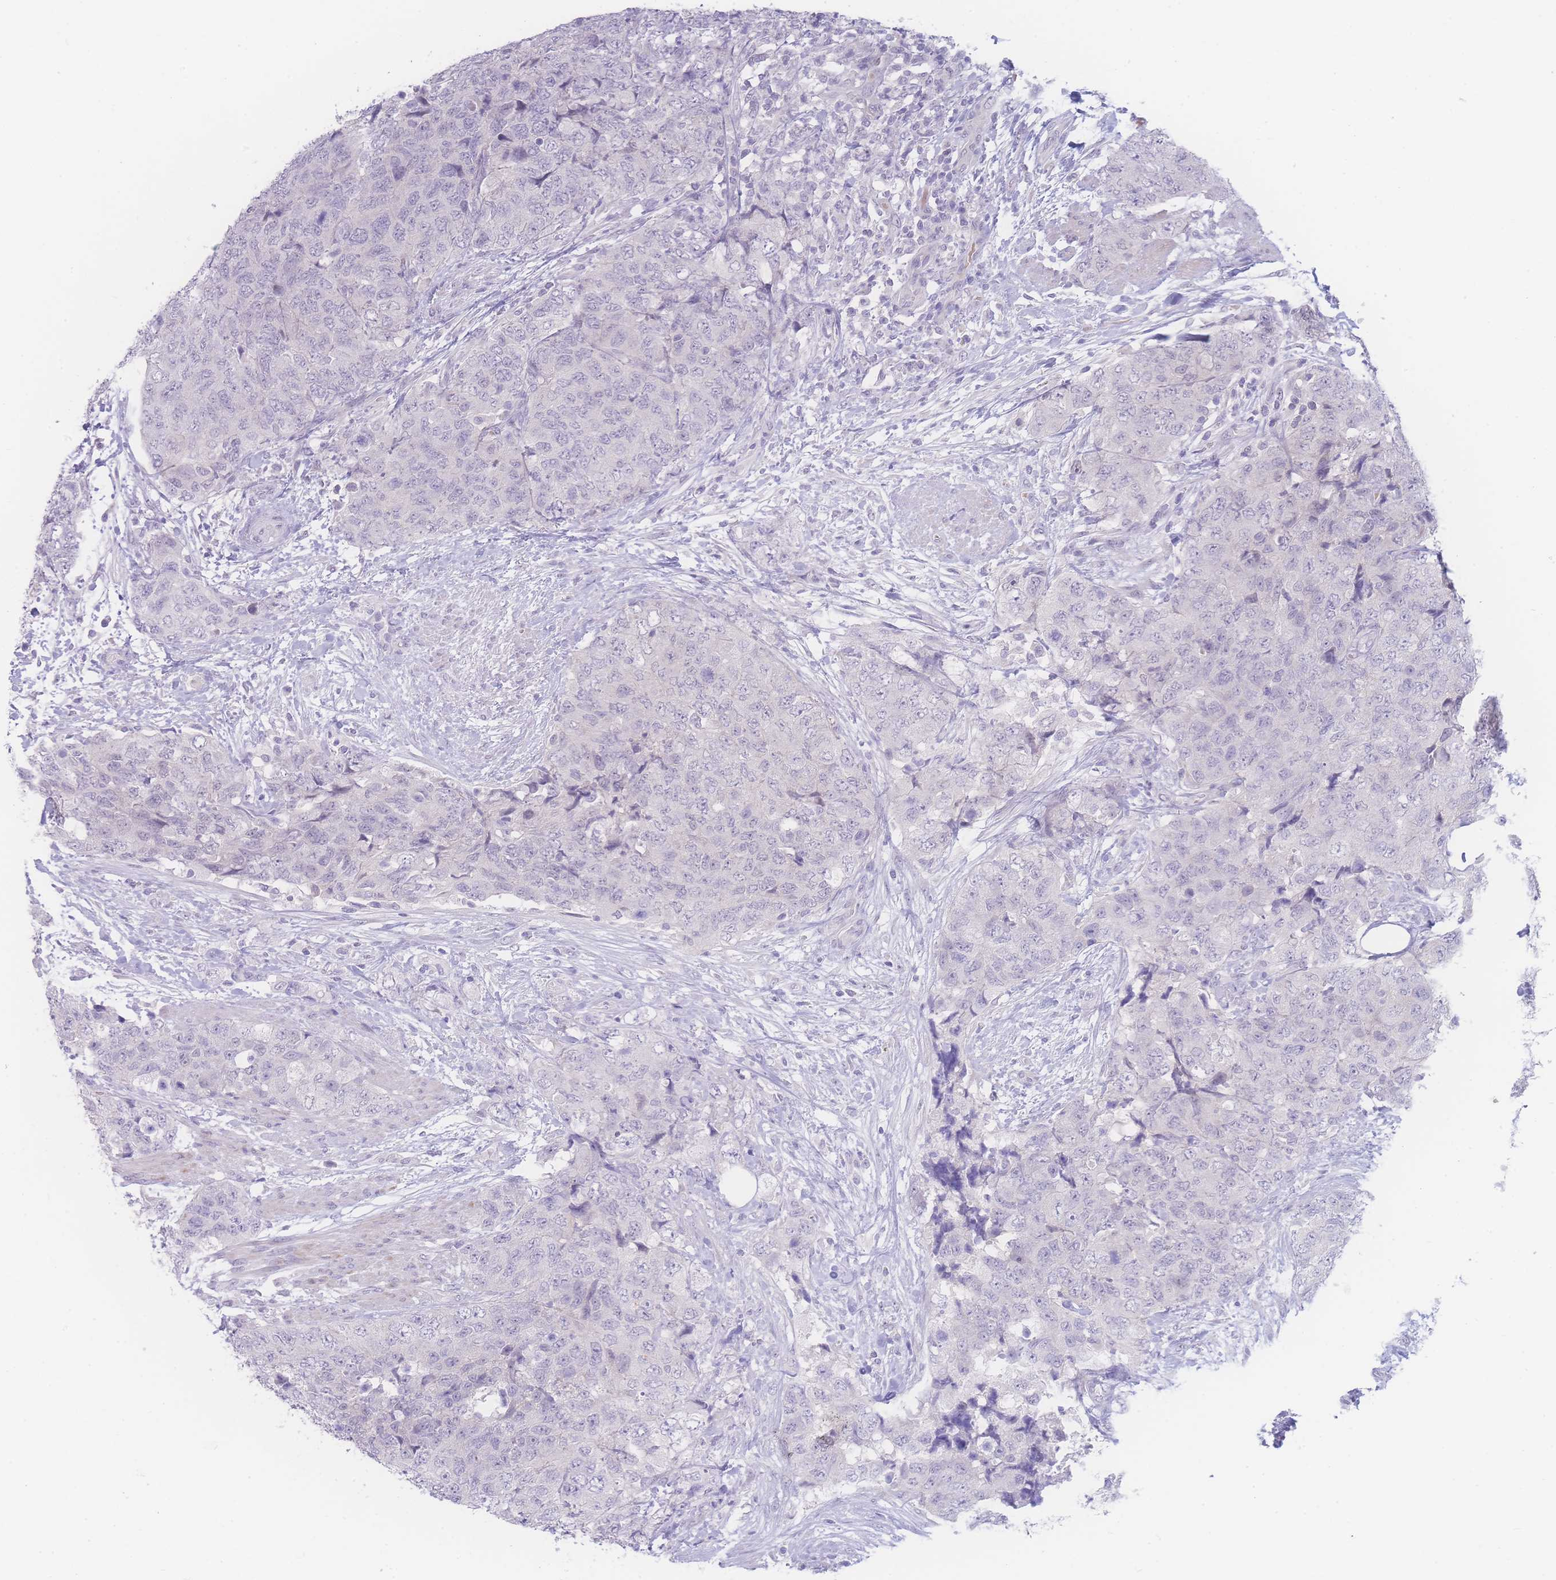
{"staining": {"intensity": "negative", "quantity": "none", "location": "none"}, "tissue": "urothelial cancer", "cell_type": "Tumor cells", "image_type": "cancer", "snomed": [{"axis": "morphology", "description": "Urothelial carcinoma, High grade"}, {"axis": "topography", "description": "Urinary bladder"}], "caption": "Immunohistochemistry (IHC) histopathology image of neoplastic tissue: human urothelial cancer stained with DAB (3,3'-diaminobenzidine) demonstrates no significant protein staining in tumor cells.", "gene": "PRSS22", "patient": {"sex": "female", "age": 78}}